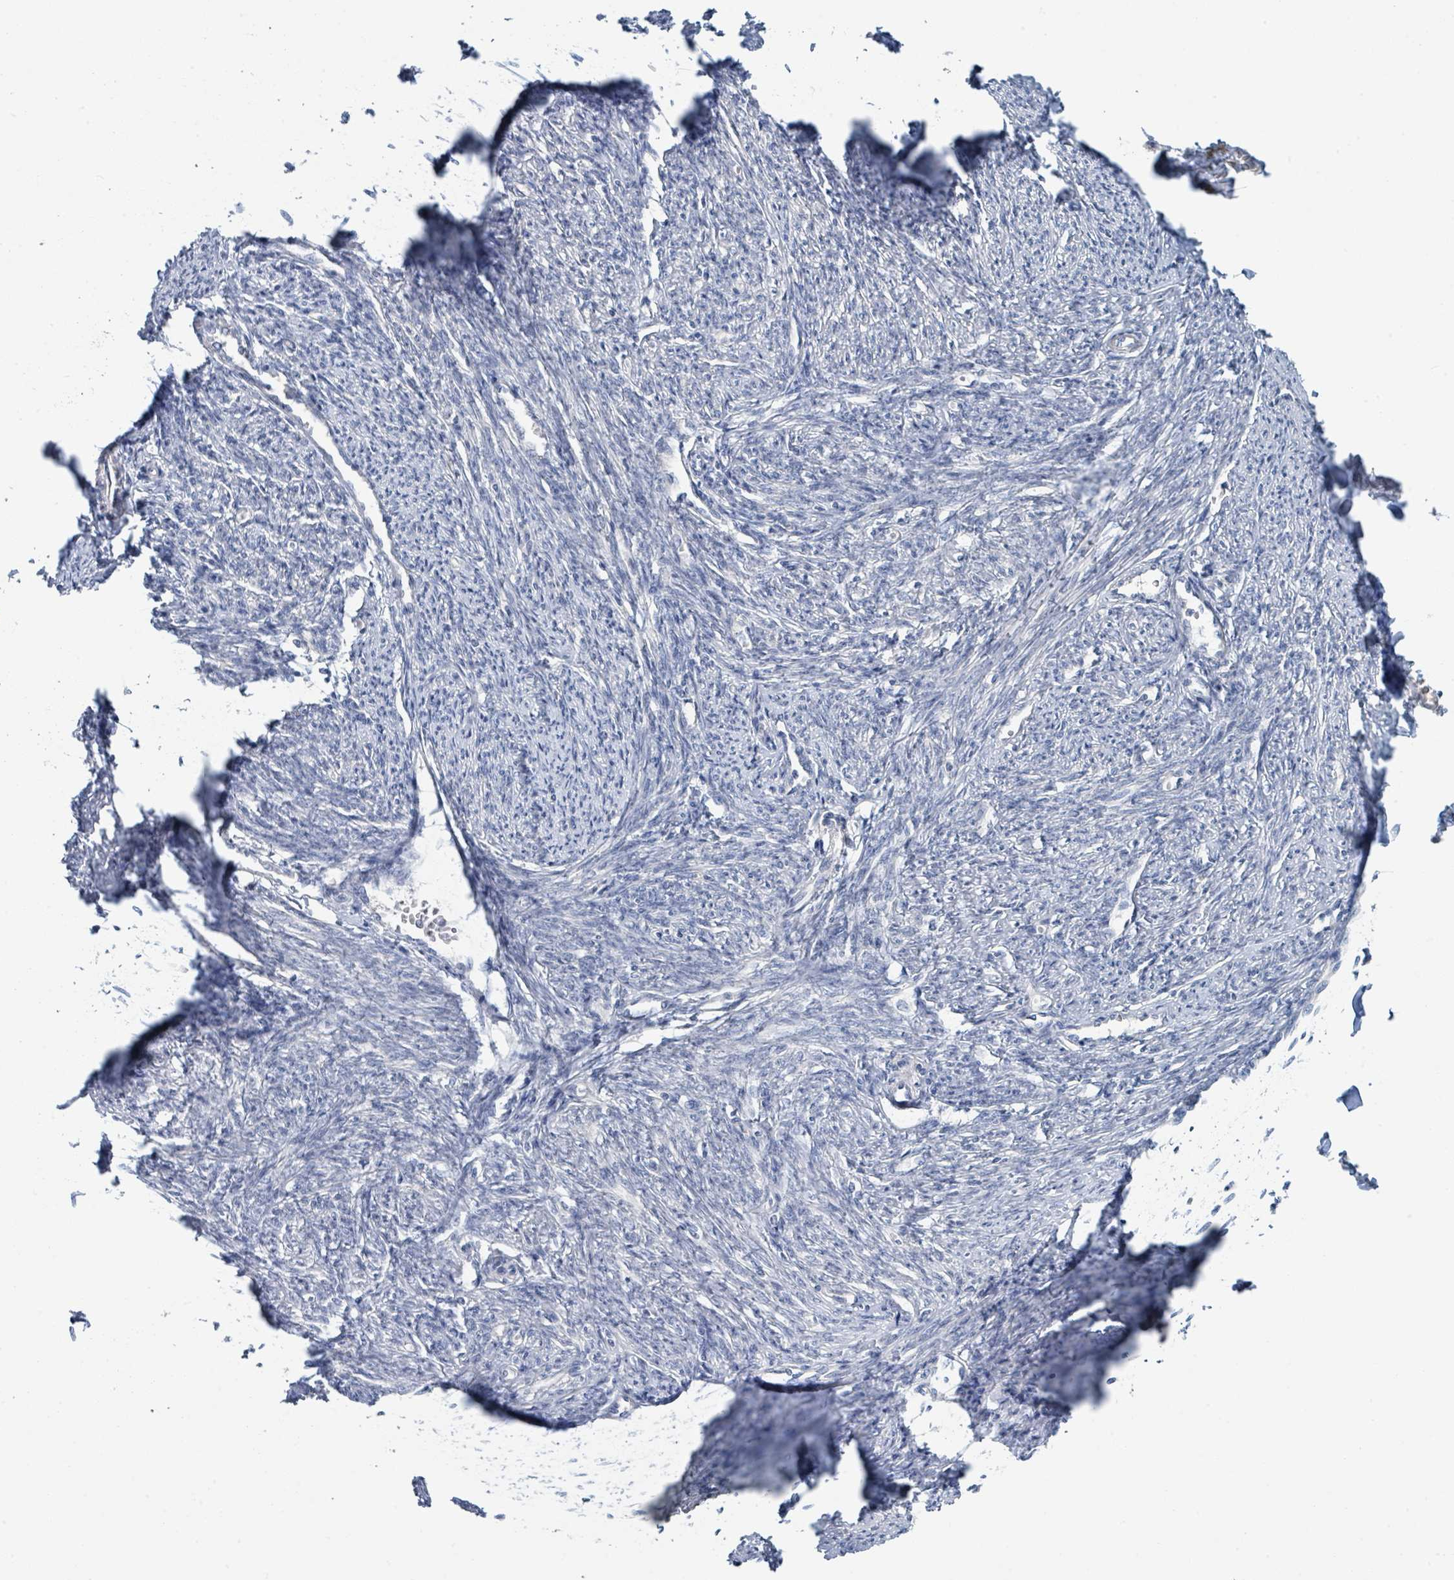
{"staining": {"intensity": "negative", "quantity": "none", "location": "none"}, "tissue": "smooth muscle", "cell_type": "Smooth muscle cells", "image_type": "normal", "snomed": [{"axis": "morphology", "description": "Normal tissue, NOS"}, {"axis": "topography", "description": "Smooth muscle"}, {"axis": "topography", "description": "Fallopian tube"}], "caption": "A micrograph of human smooth muscle is negative for staining in smooth muscle cells. Nuclei are stained in blue.", "gene": "ANKRD55", "patient": {"sex": "female", "age": 59}}